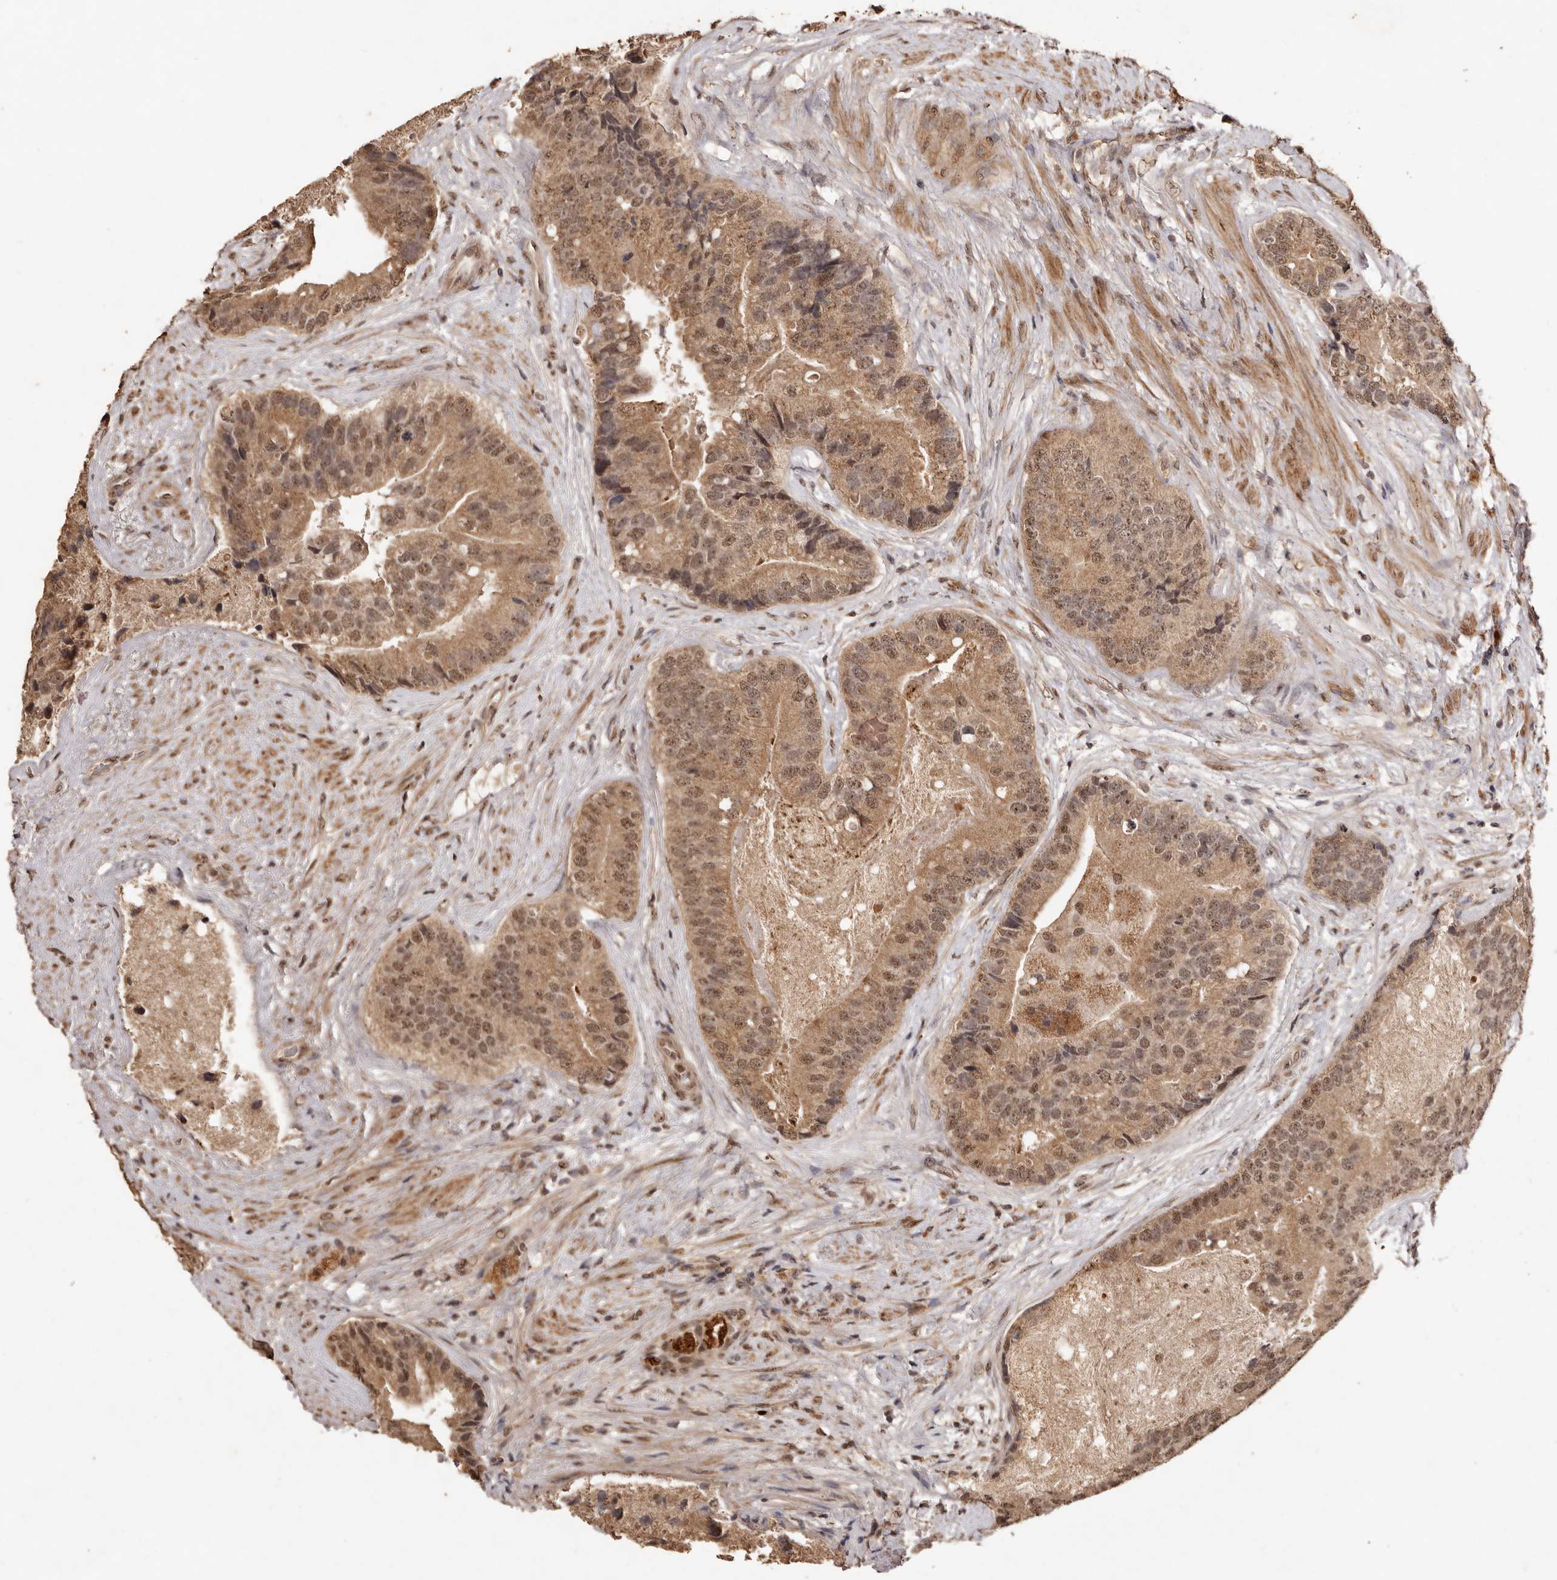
{"staining": {"intensity": "moderate", "quantity": ">75%", "location": "cytoplasmic/membranous,nuclear"}, "tissue": "prostate cancer", "cell_type": "Tumor cells", "image_type": "cancer", "snomed": [{"axis": "morphology", "description": "Adenocarcinoma, High grade"}, {"axis": "topography", "description": "Prostate"}], "caption": "Human high-grade adenocarcinoma (prostate) stained for a protein (brown) reveals moderate cytoplasmic/membranous and nuclear positive positivity in approximately >75% of tumor cells.", "gene": "NOTCH1", "patient": {"sex": "male", "age": 70}}